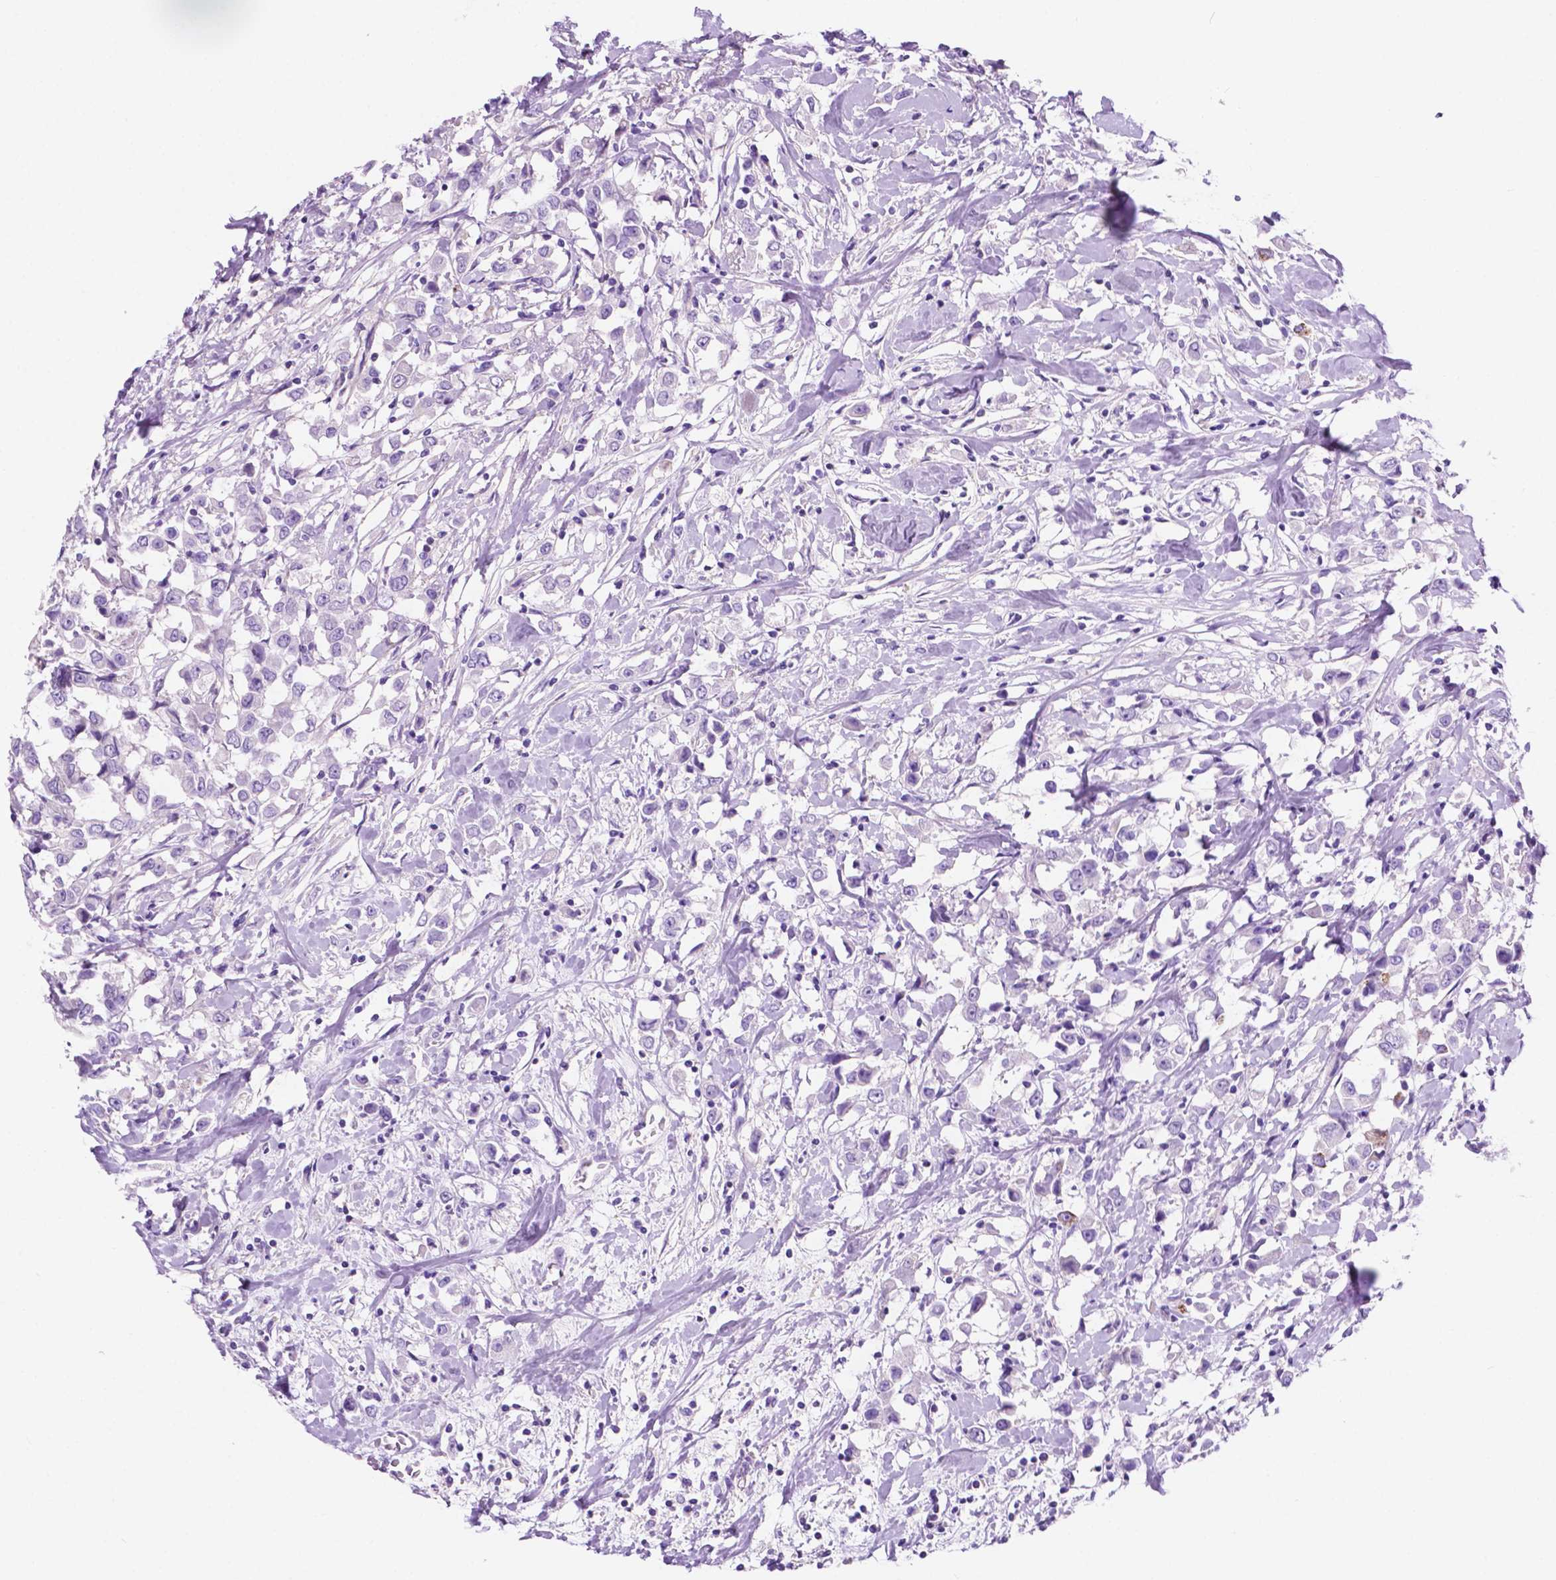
{"staining": {"intensity": "negative", "quantity": "none", "location": "none"}, "tissue": "breast cancer", "cell_type": "Tumor cells", "image_type": "cancer", "snomed": [{"axis": "morphology", "description": "Duct carcinoma"}, {"axis": "topography", "description": "Breast"}], "caption": "An immunohistochemistry photomicrograph of breast cancer (invasive ductal carcinoma) is shown. There is no staining in tumor cells of breast cancer (invasive ductal carcinoma).", "gene": "IGFN1", "patient": {"sex": "female", "age": 61}}